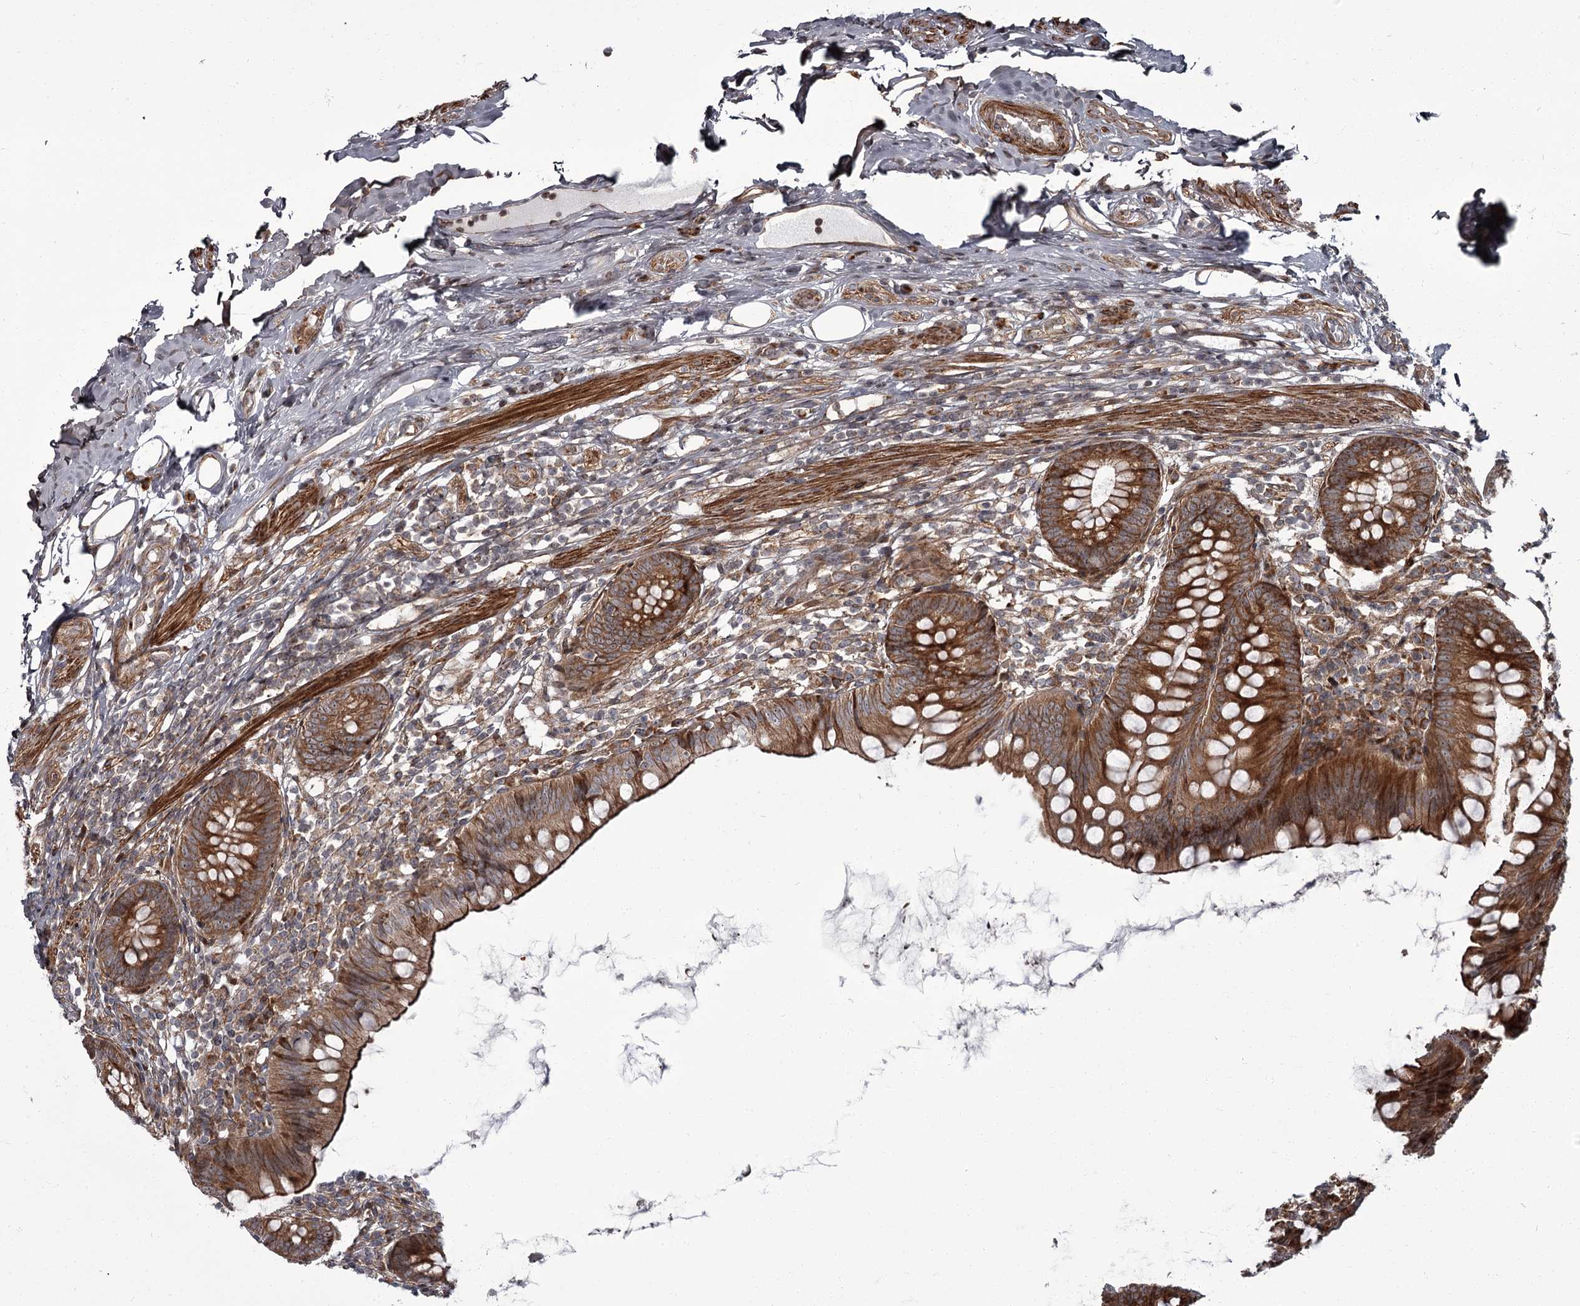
{"staining": {"intensity": "moderate", "quantity": ">75%", "location": "cytoplasmic/membranous"}, "tissue": "appendix", "cell_type": "Glandular cells", "image_type": "normal", "snomed": [{"axis": "morphology", "description": "Normal tissue, NOS"}, {"axis": "topography", "description": "Appendix"}], "caption": "Glandular cells show moderate cytoplasmic/membranous positivity in approximately >75% of cells in benign appendix.", "gene": "THAP9", "patient": {"sex": "female", "age": 62}}